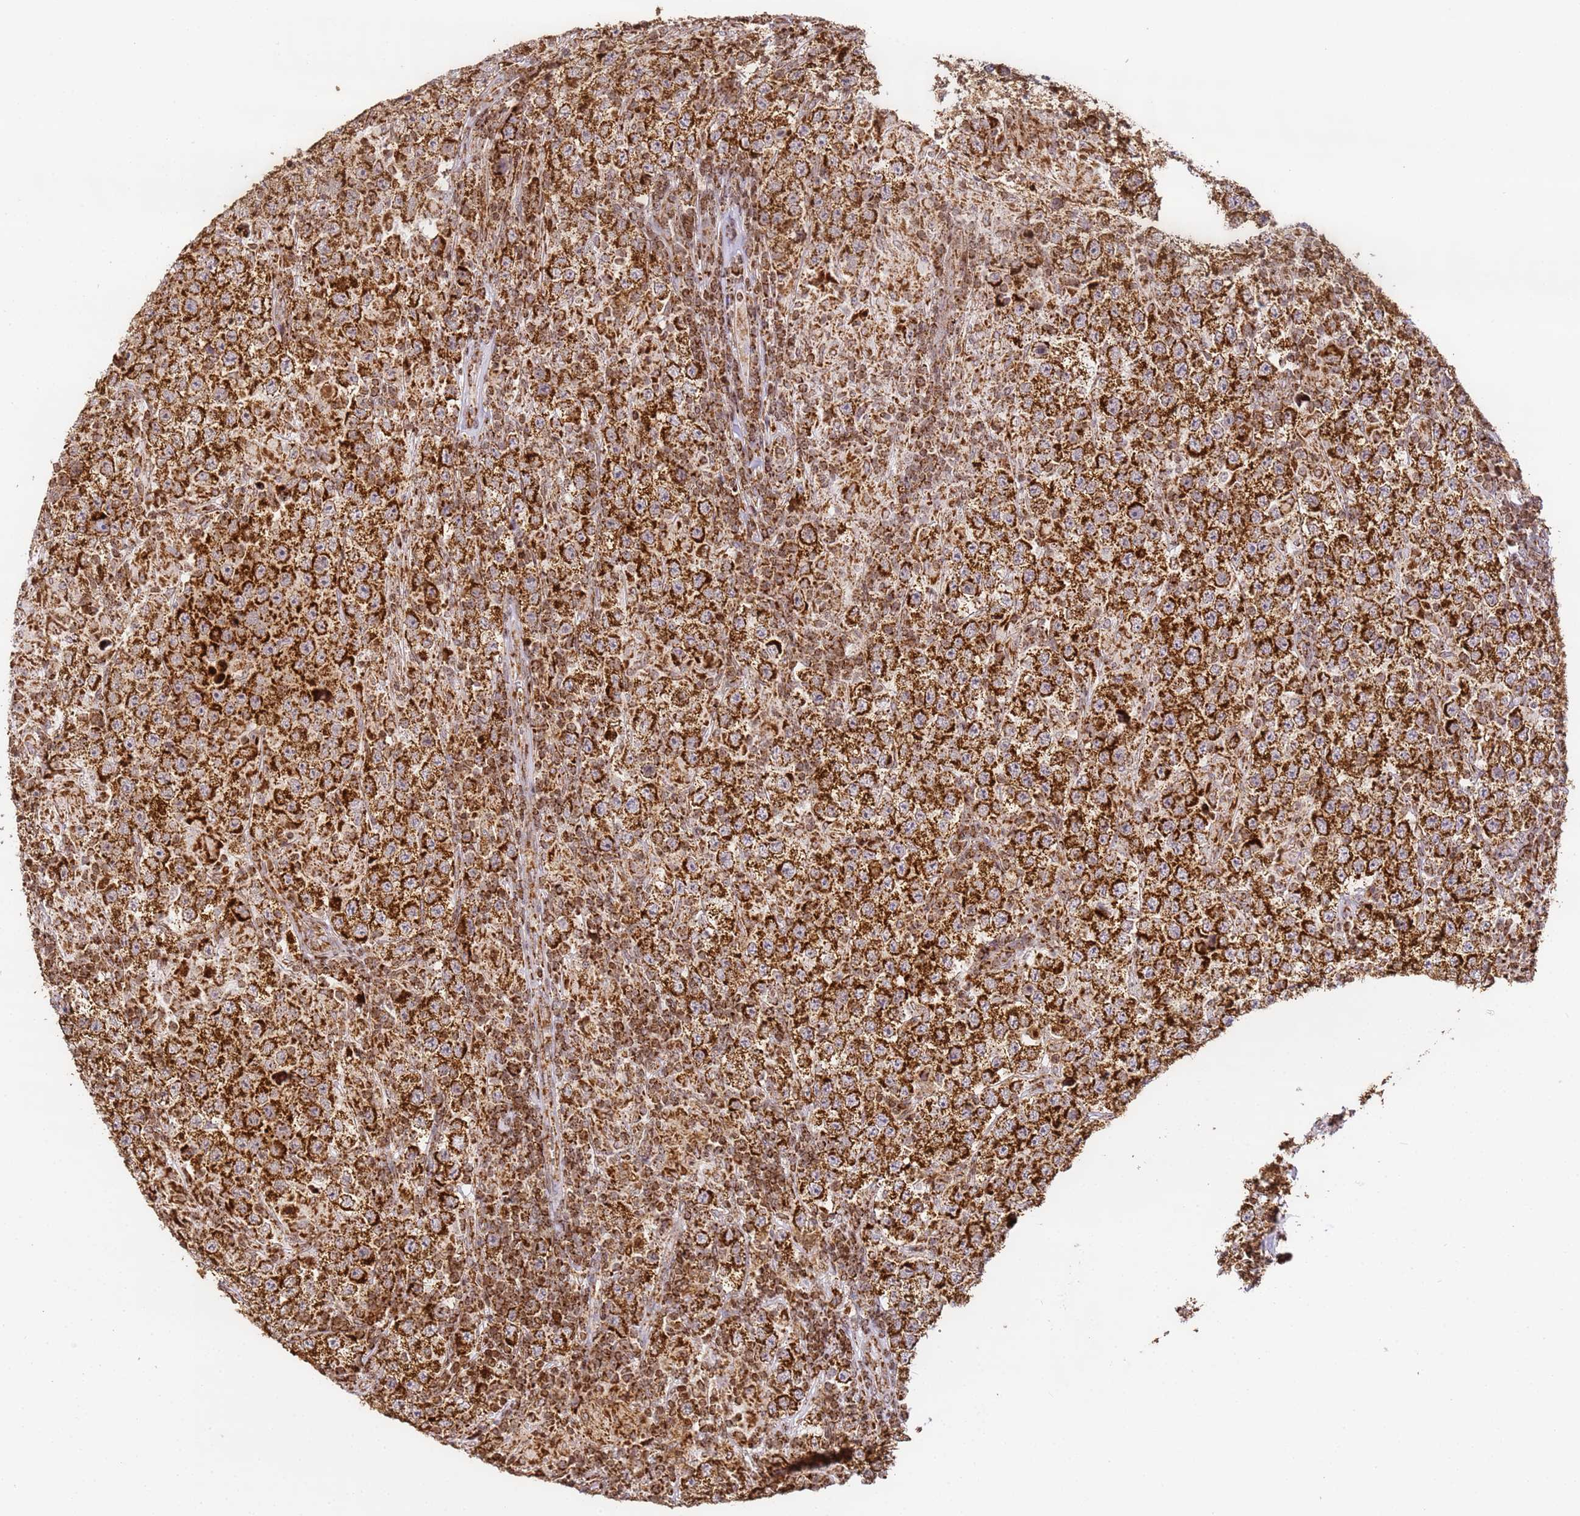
{"staining": {"intensity": "strong", "quantity": ">75%", "location": "cytoplasmic/membranous"}, "tissue": "testis cancer", "cell_type": "Tumor cells", "image_type": "cancer", "snomed": [{"axis": "morphology", "description": "Normal tissue, NOS"}, {"axis": "morphology", "description": "Urothelial carcinoma, High grade"}, {"axis": "morphology", "description": "Seminoma, NOS"}, {"axis": "morphology", "description": "Carcinoma, Embryonal, NOS"}, {"axis": "topography", "description": "Urinary bladder"}, {"axis": "topography", "description": "Testis"}], "caption": "Protein expression analysis of human high-grade urothelial carcinoma (testis) reveals strong cytoplasmic/membranous staining in approximately >75% of tumor cells. (DAB (3,3'-diaminobenzidine) = brown stain, brightfield microscopy at high magnification).", "gene": "HSPE1", "patient": {"sex": "male", "age": 41}}